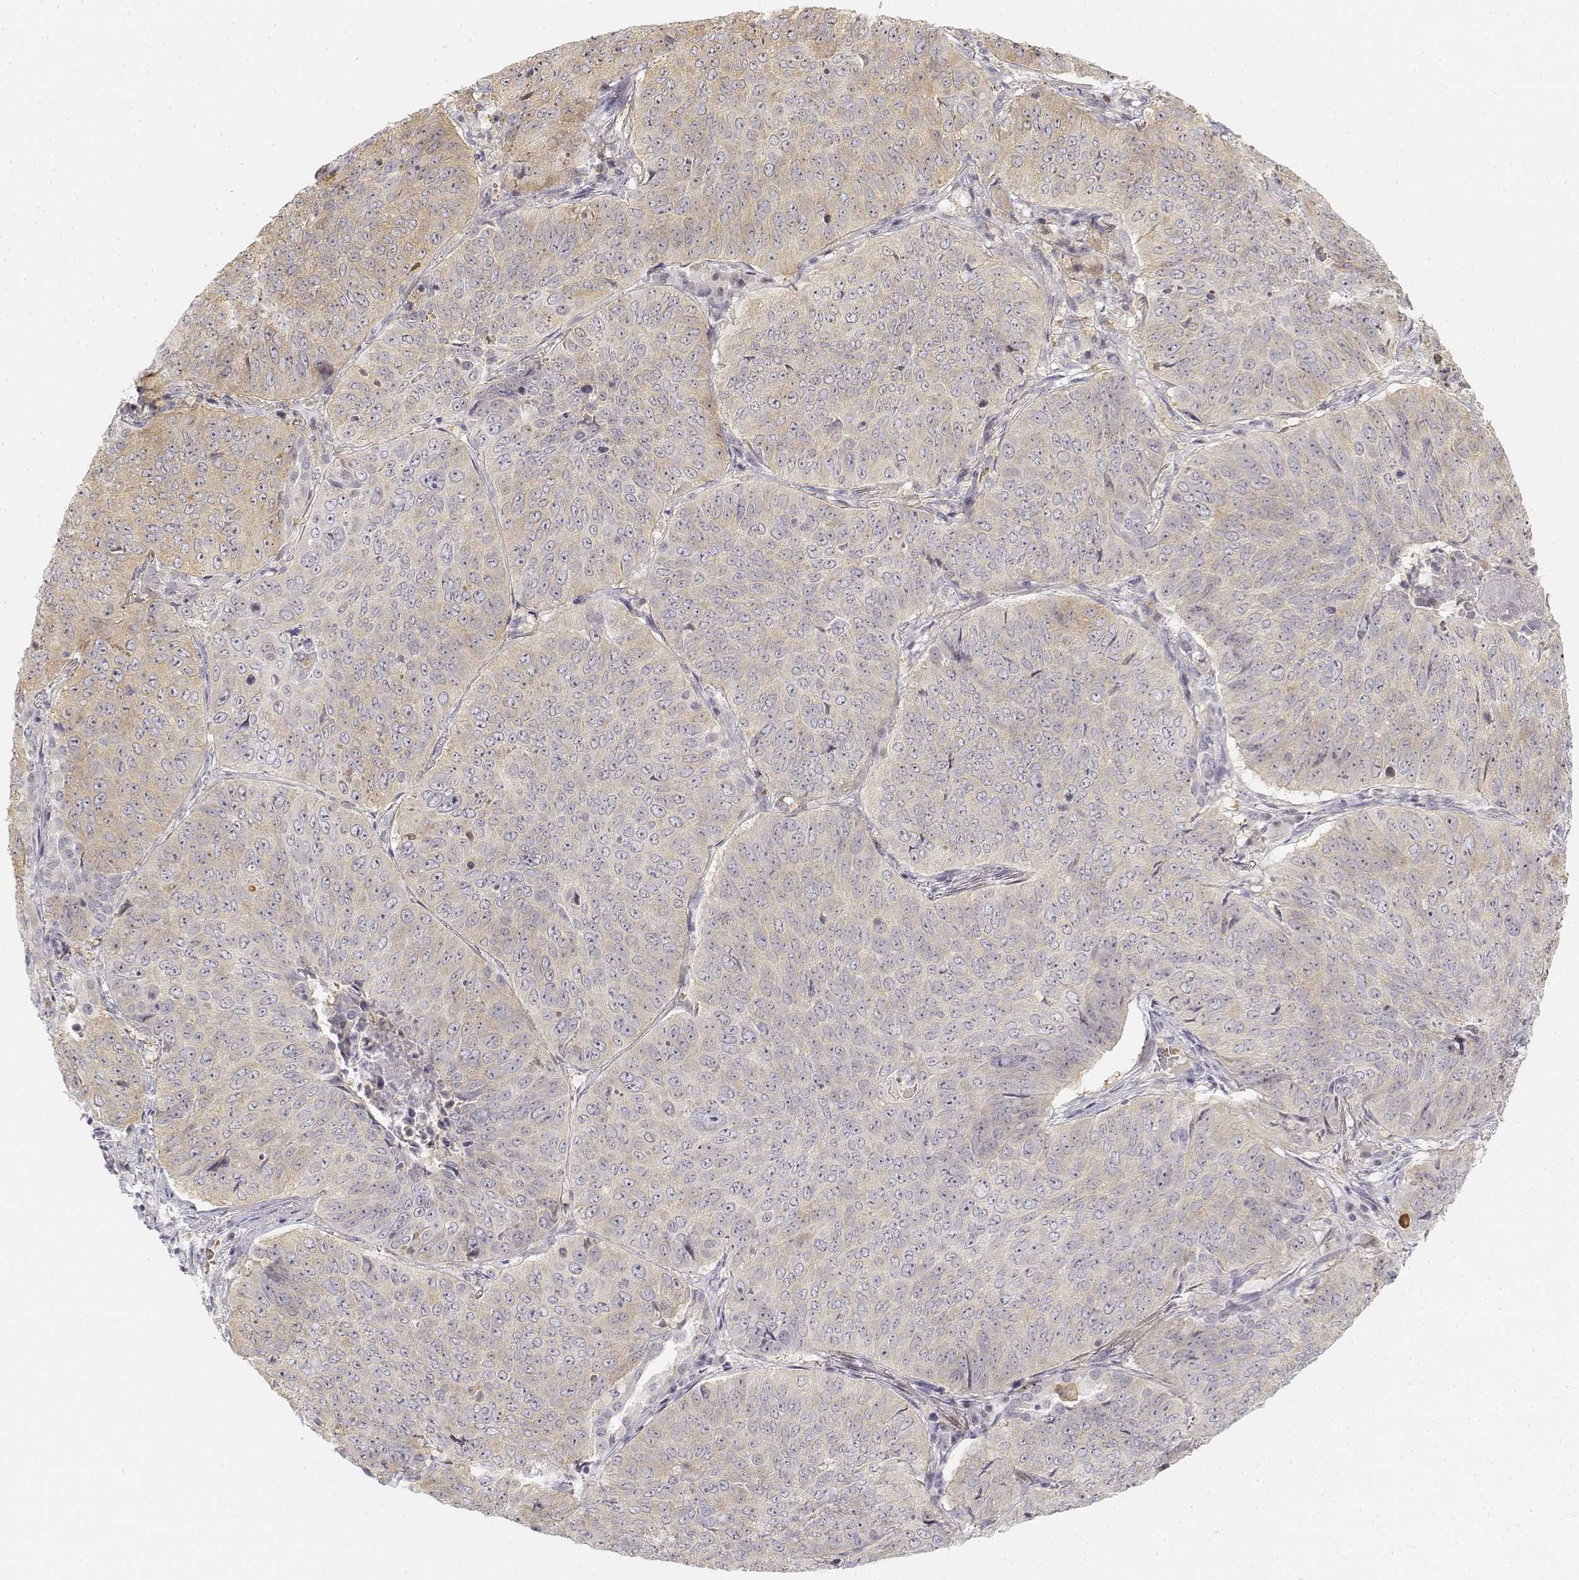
{"staining": {"intensity": "weak", "quantity": "25%-75%", "location": "cytoplasmic/membranous"}, "tissue": "lung cancer", "cell_type": "Tumor cells", "image_type": "cancer", "snomed": [{"axis": "morphology", "description": "Normal tissue, NOS"}, {"axis": "morphology", "description": "Squamous cell carcinoma, NOS"}, {"axis": "topography", "description": "Bronchus"}, {"axis": "topography", "description": "Lung"}], "caption": "Protein expression by immunohistochemistry displays weak cytoplasmic/membranous expression in approximately 25%-75% of tumor cells in squamous cell carcinoma (lung).", "gene": "GLIPR1L2", "patient": {"sex": "male", "age": 64}}